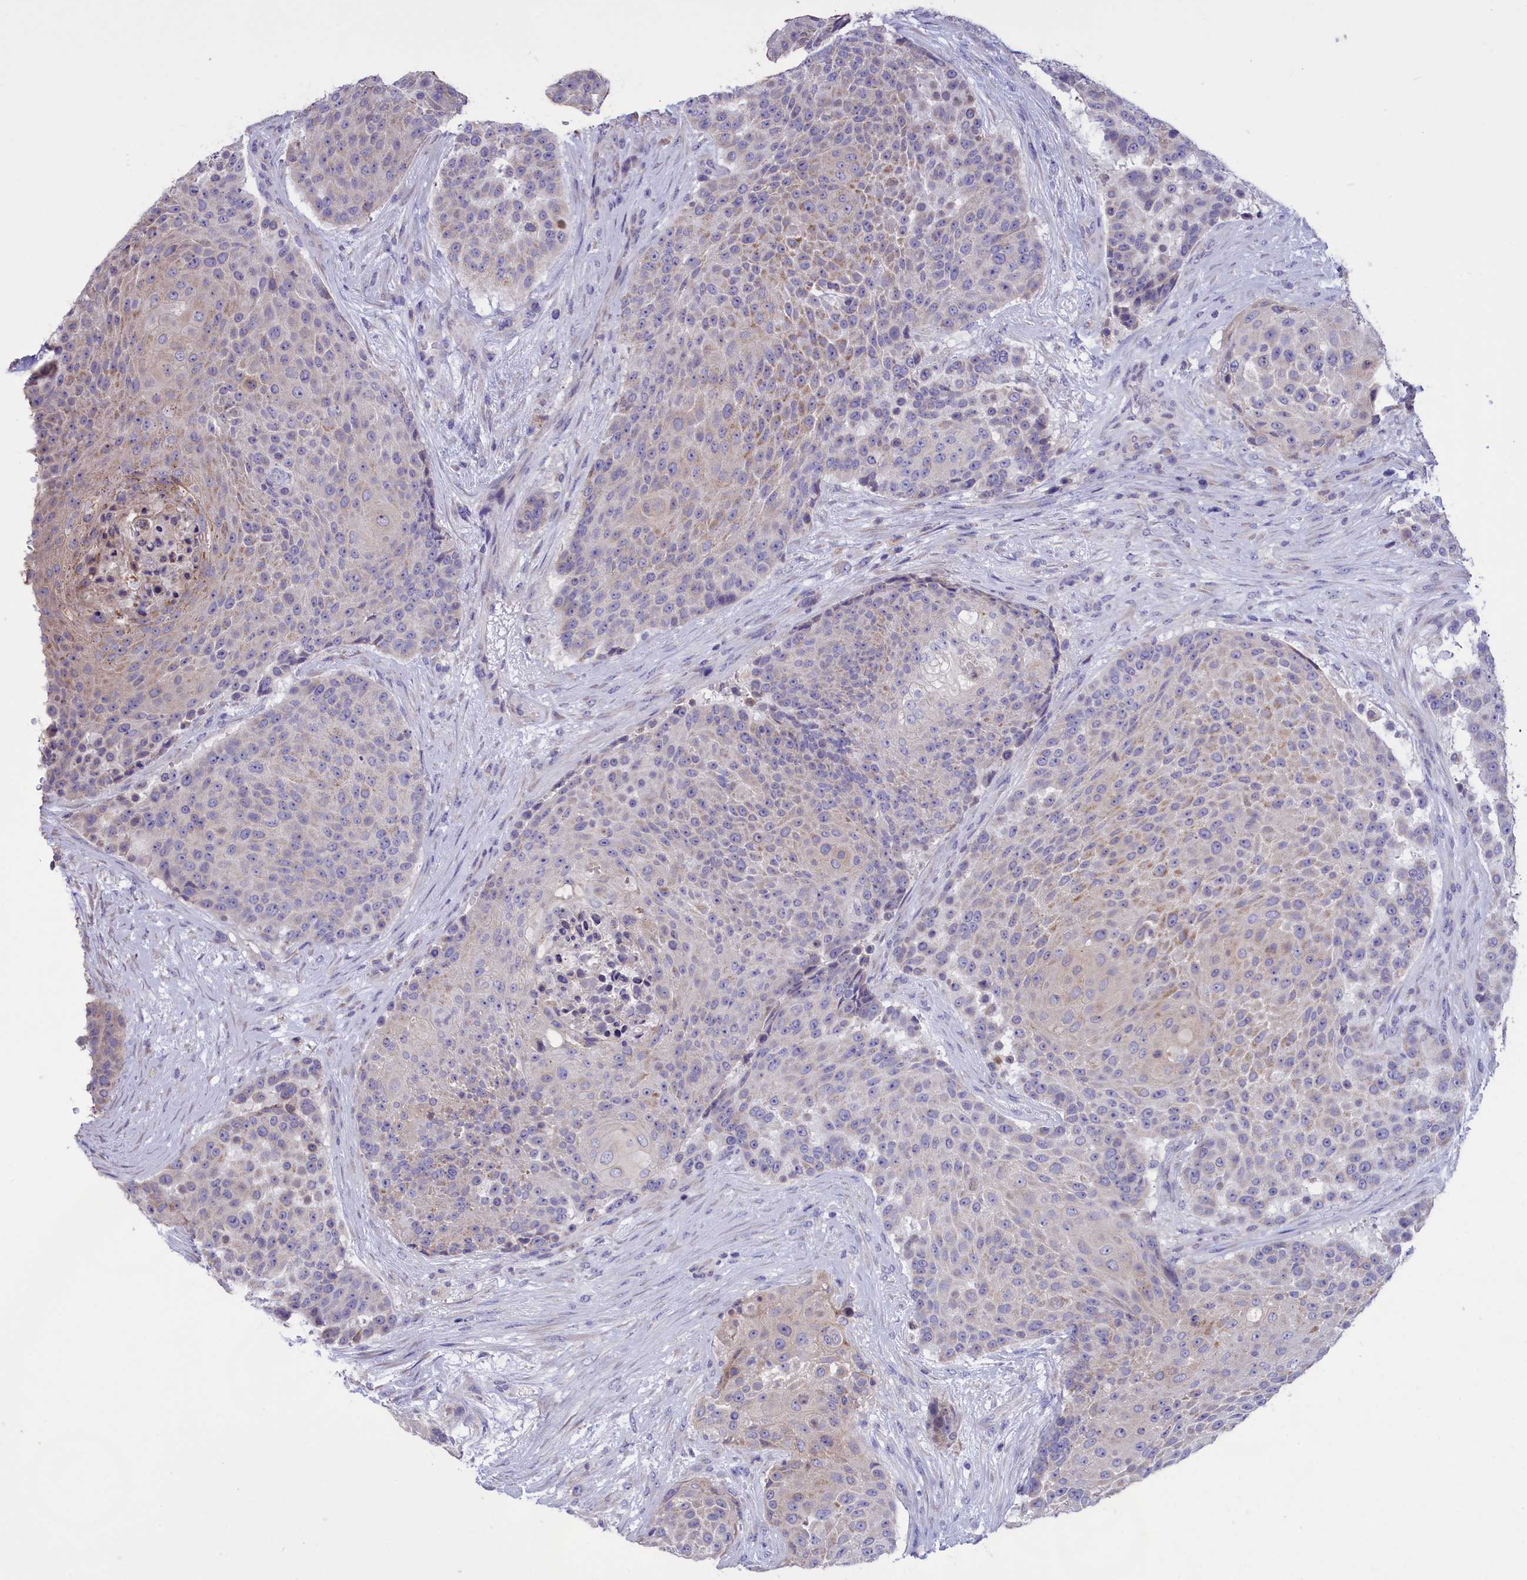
{"staining": {"intensity": "weak", "quantity": "<25%", "location": "cytoplasmic/membranous"}, "tissue": "urothelial cancer", "cell_type": "Tumor cells", "image_type": "cancer", "snomed": [{"axis": "morphology", "description": "Urothelial carcinoma, High grade"}, {"axis": "topography", "description": "Urinary bladder"}], "caption": "Immunohistochemistry (IHC) photomicrograph of neoplastic tissue: urothelial cancer stained with DAB (3,3'-diaminobenzidine) demonstrates no significant protein staining in tumor cells.", "gene": "CYP2U1", "patient": {"sex": "female", "age": 63}}